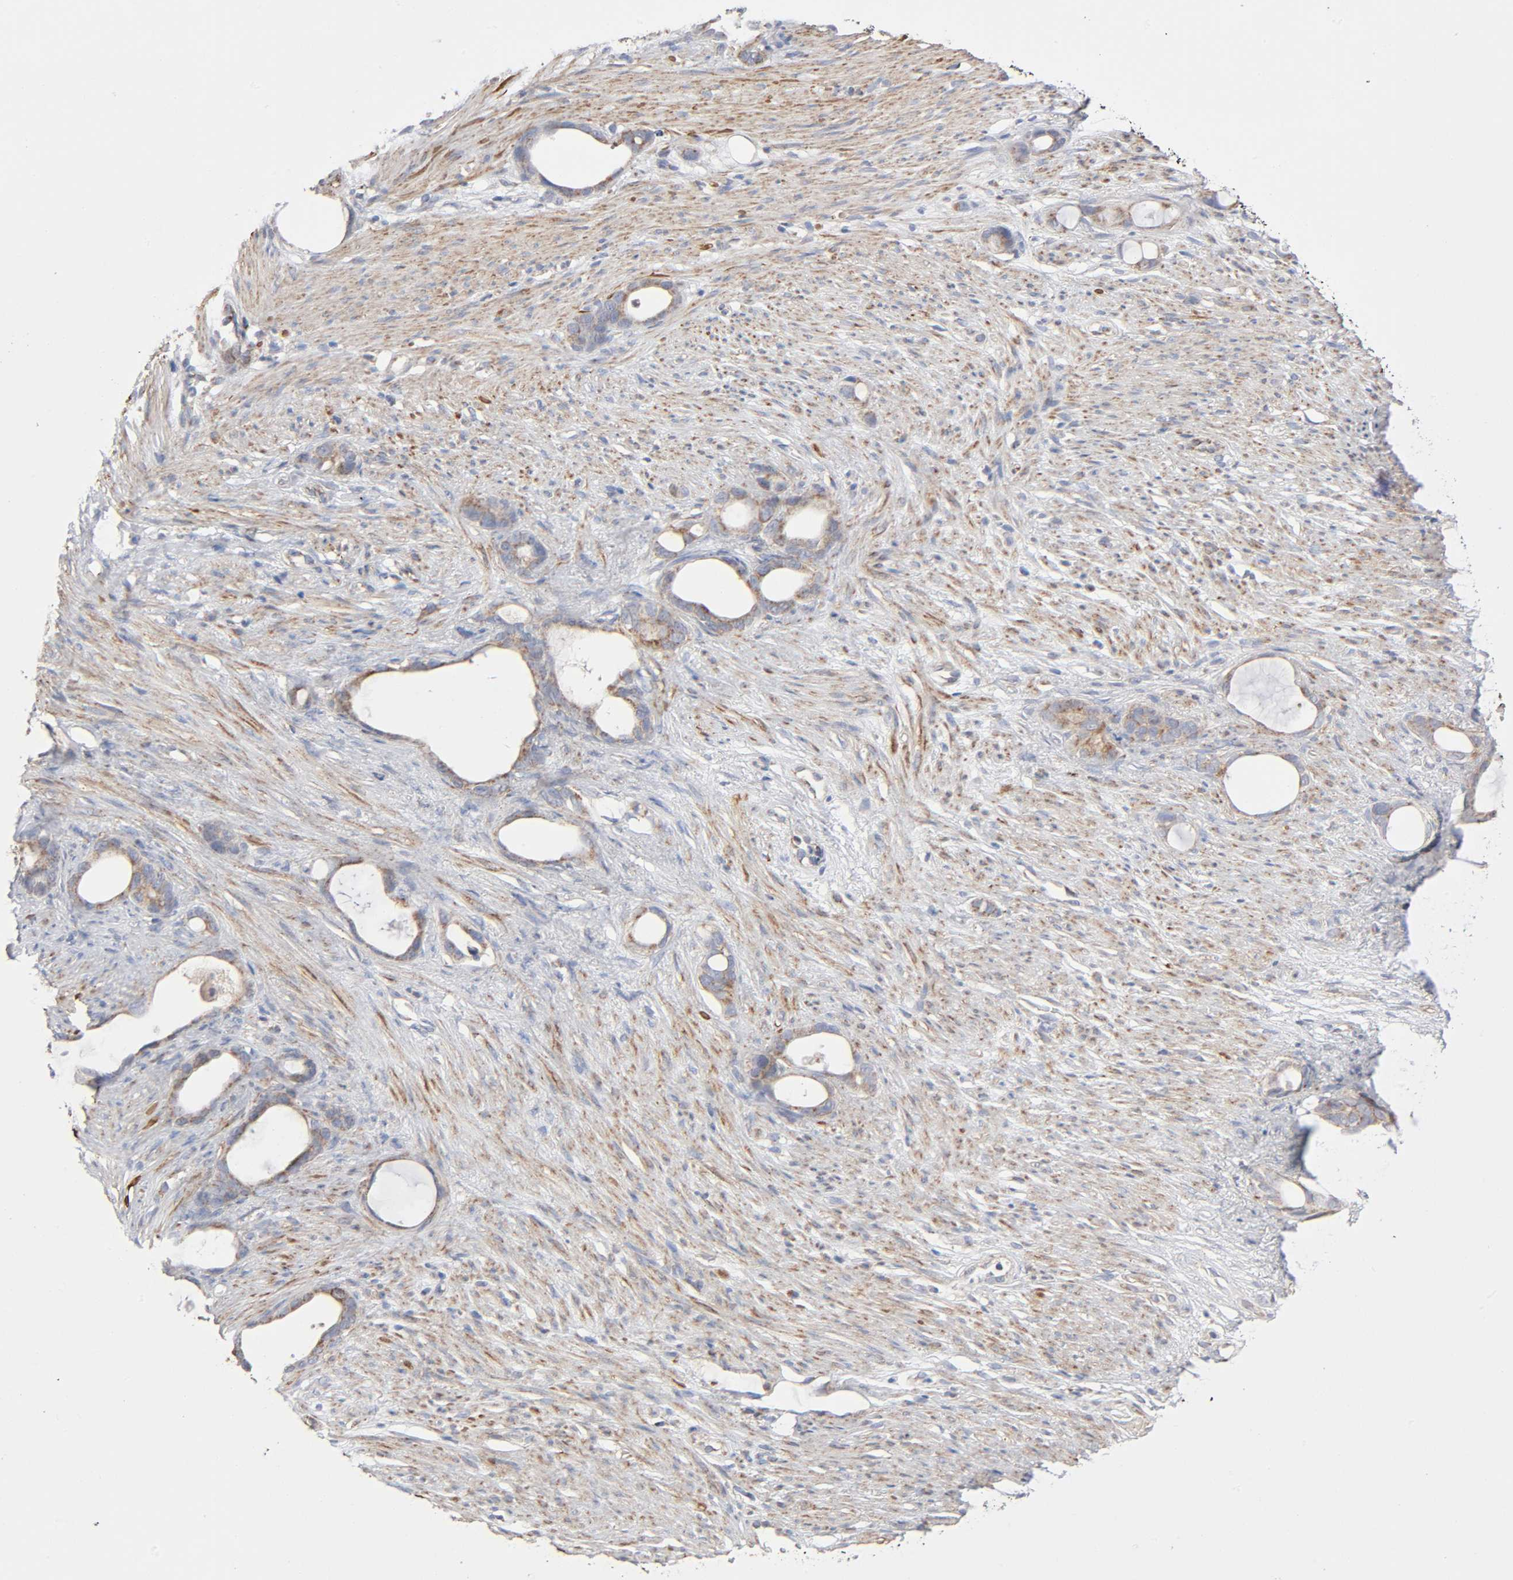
{"staining": {"intensity": "moderate", "quantity": ">75%", "location": "cytoplasmic/membranous"}, "tissue": "stomach cancer", "cell_type": "Tumor cells", "image_type": "cancer", "snomed": [{"axis": "morphology", "description": "Adenocarcinoma, NOS"}, {"axis": "topography", "description": "Stomach"}], "caption": "Protein expression by immunohistochemistry displays moderate cytoplasmic/membranous positivity in approximately >75% of tumor cells in adenocarcinoma (stomach).", "gene": "SYT16", "patient": {"sex": "female", "age": 75}}